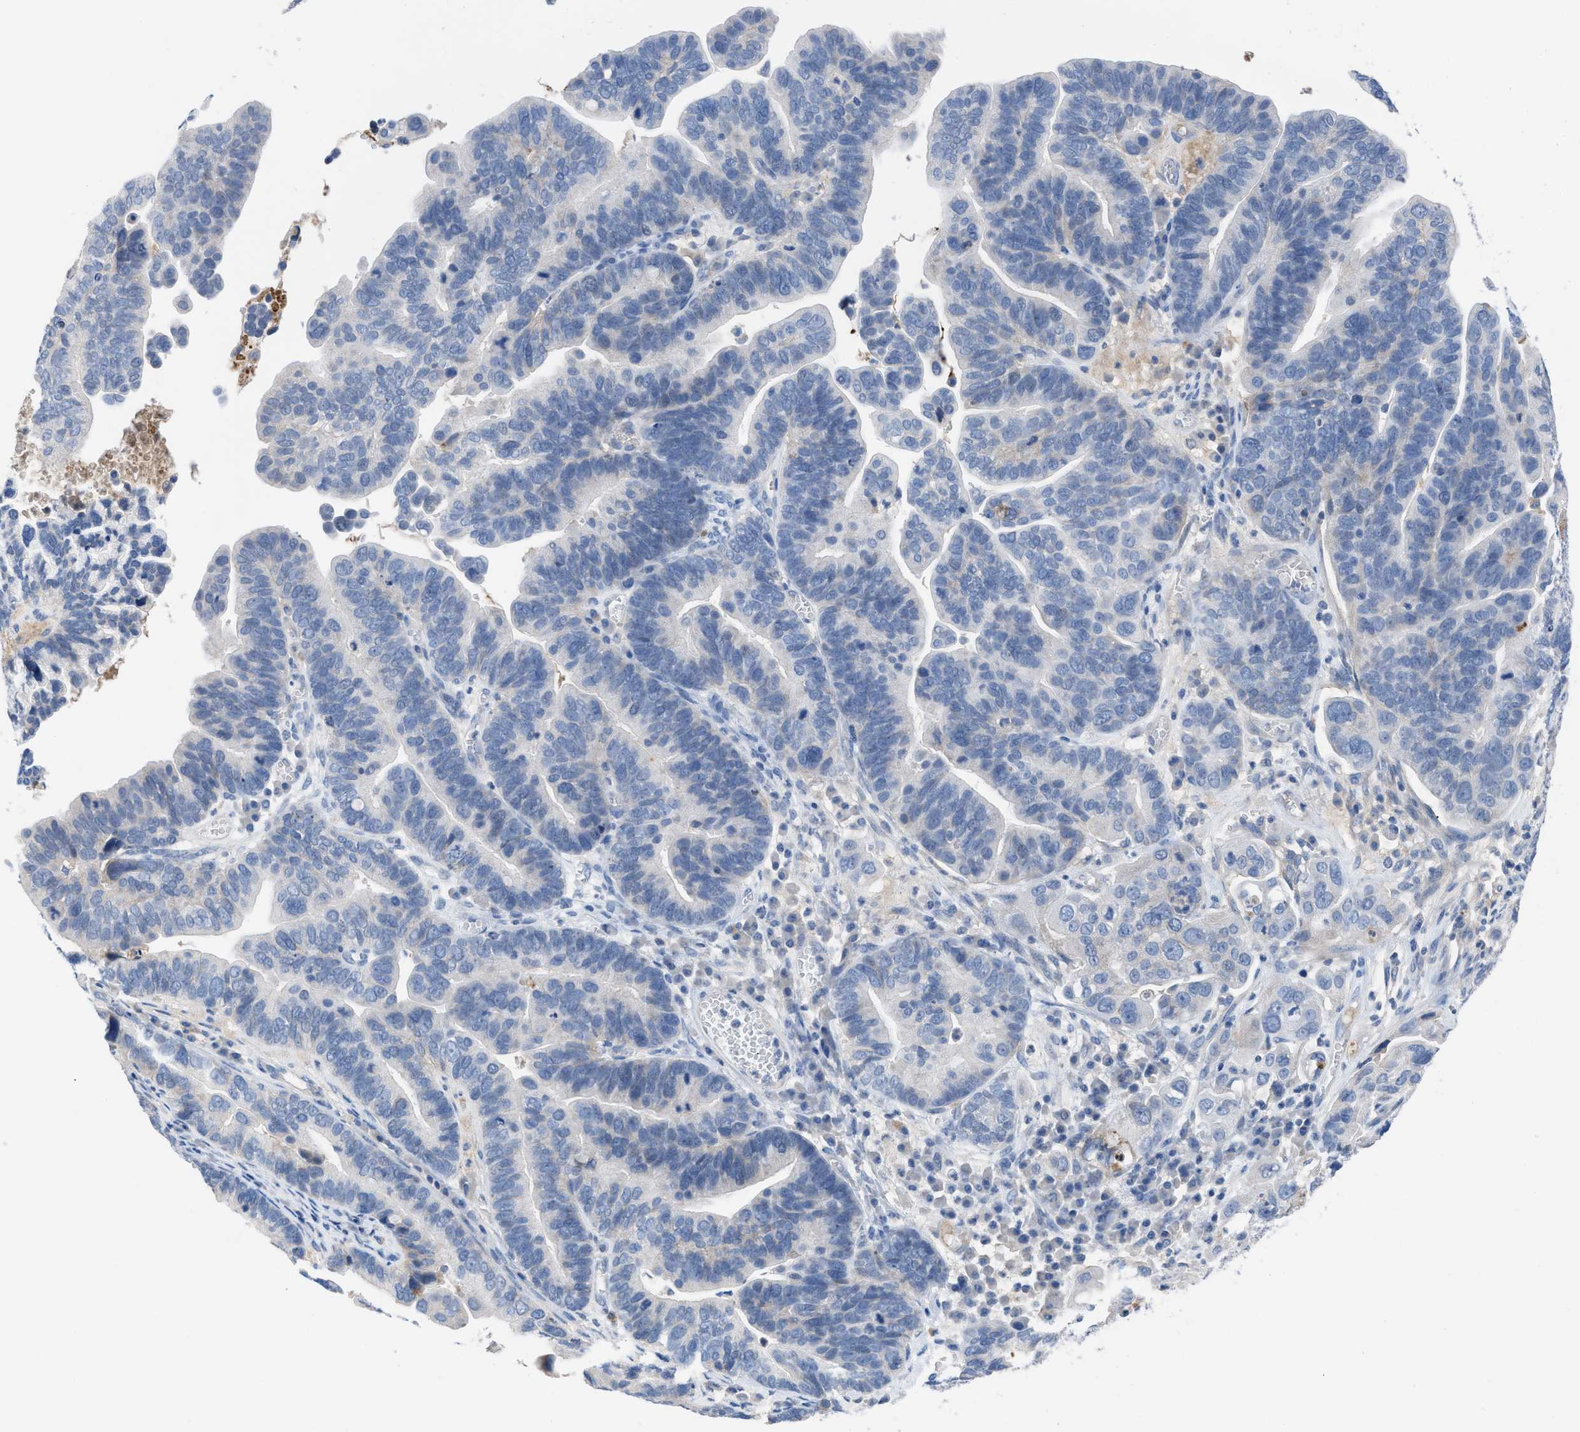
{"staining": {"intensity": "negative", "quantity": "none", "location": "none"}, "tissue": "ovarian cancer", "cell_type": "Tumor cells", "image_type": "cancer", "snomed": [{"axis": "morphology", "description": "Cystadenocarcinoma, serous, NOS"}, {"axis": "topography", "description": "Ovary"}], "caption": "The IHC photomicrograph has no significant positivity in tumor cells of ovarian cancer (serous cystadenocarcinoma) tissue.", "gene": "HPX", "patient": {"sex": "female", "age": 56}}